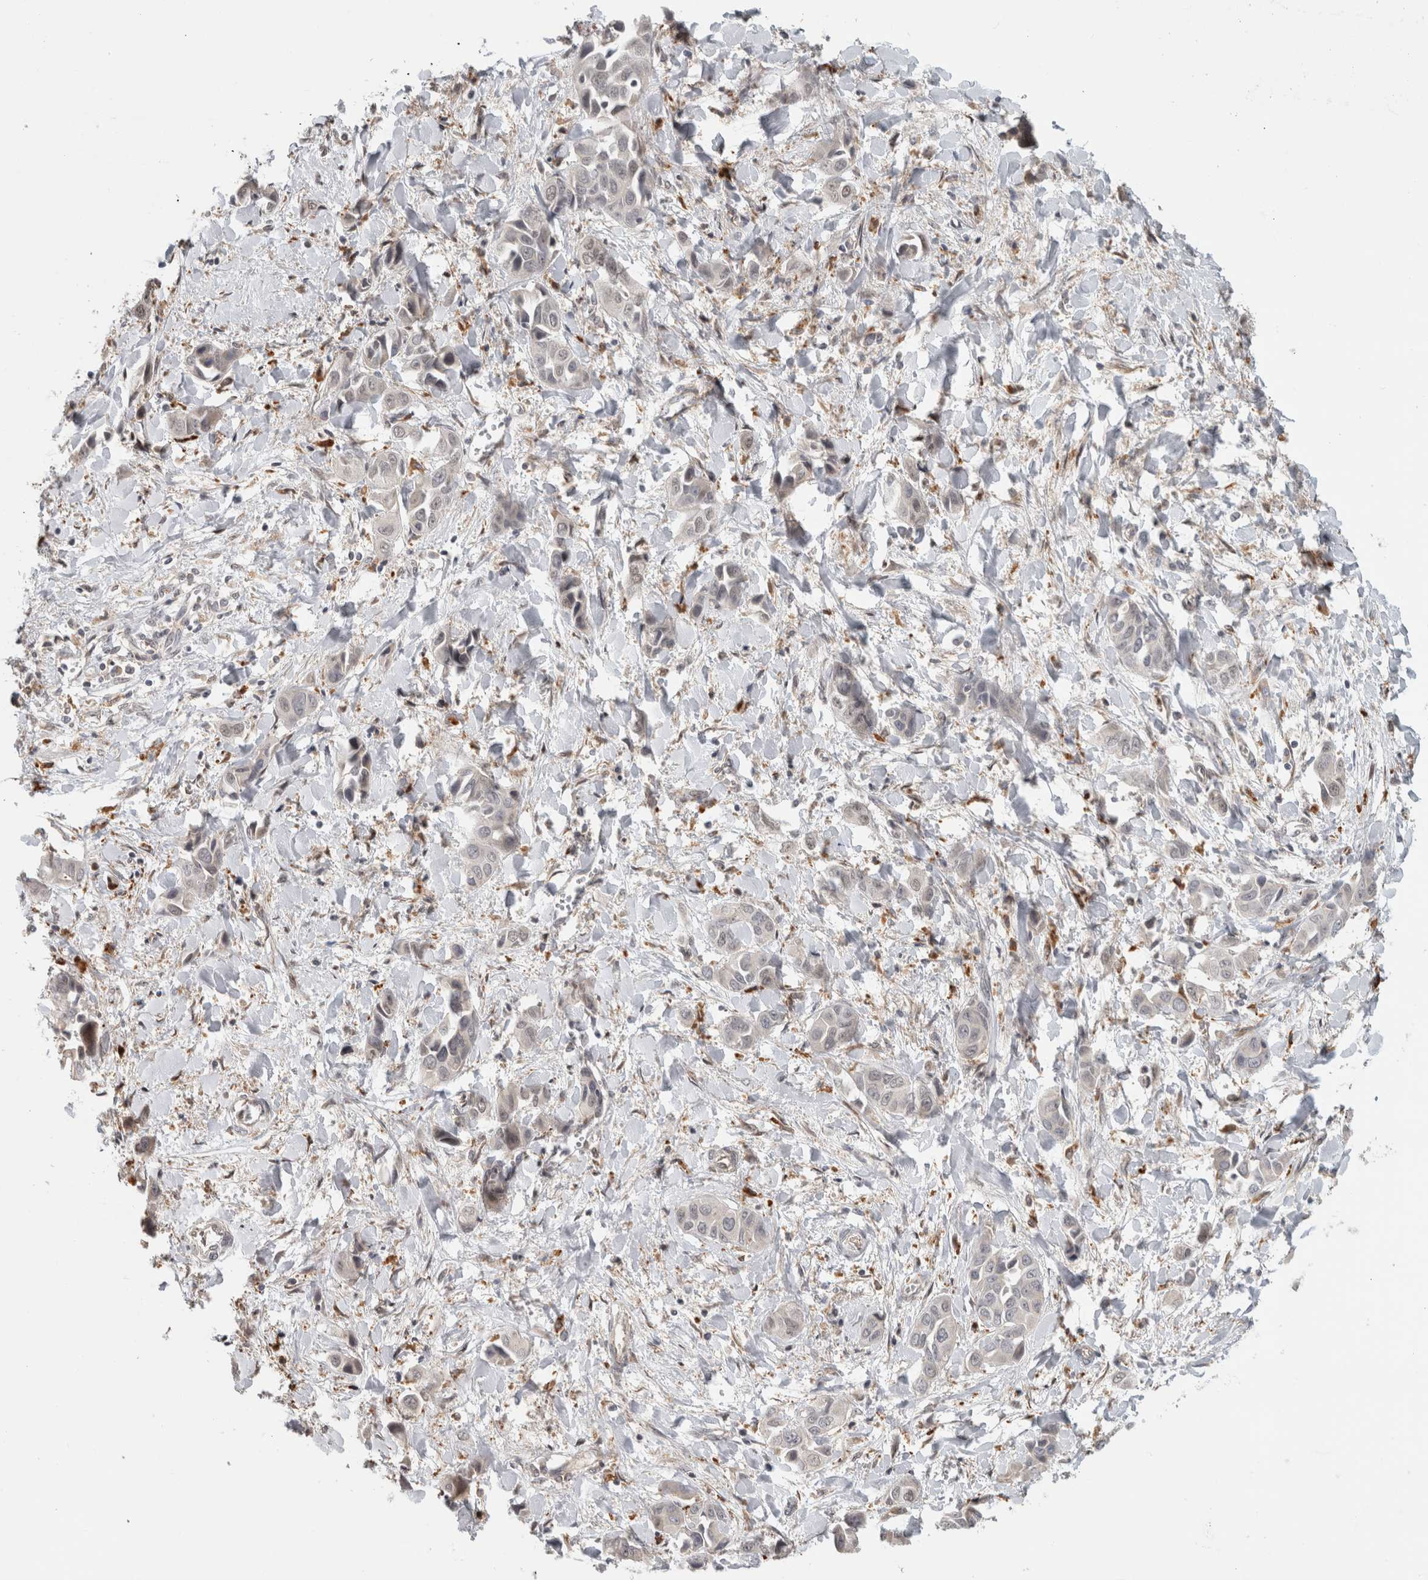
{"staining": {"intensity": "negative", "quantity": "none", "location": "none"}, "tissue": "liver cancer", "cell_type": "Tumor cells", "image_type": "cancer", "snomed": [{"axis": "morphology", "description": "Cholangiocarcinoma"}, {"axis": "topography", "description": "Liver"}], "caption": "Liver cholangiocarcinoma was stained to show a protein in brown. There is no significant expression in tumor cells. Nuclei are stained in blue.", "gene": "NAB2", "patient": {"sex": "female", "age": 52}}